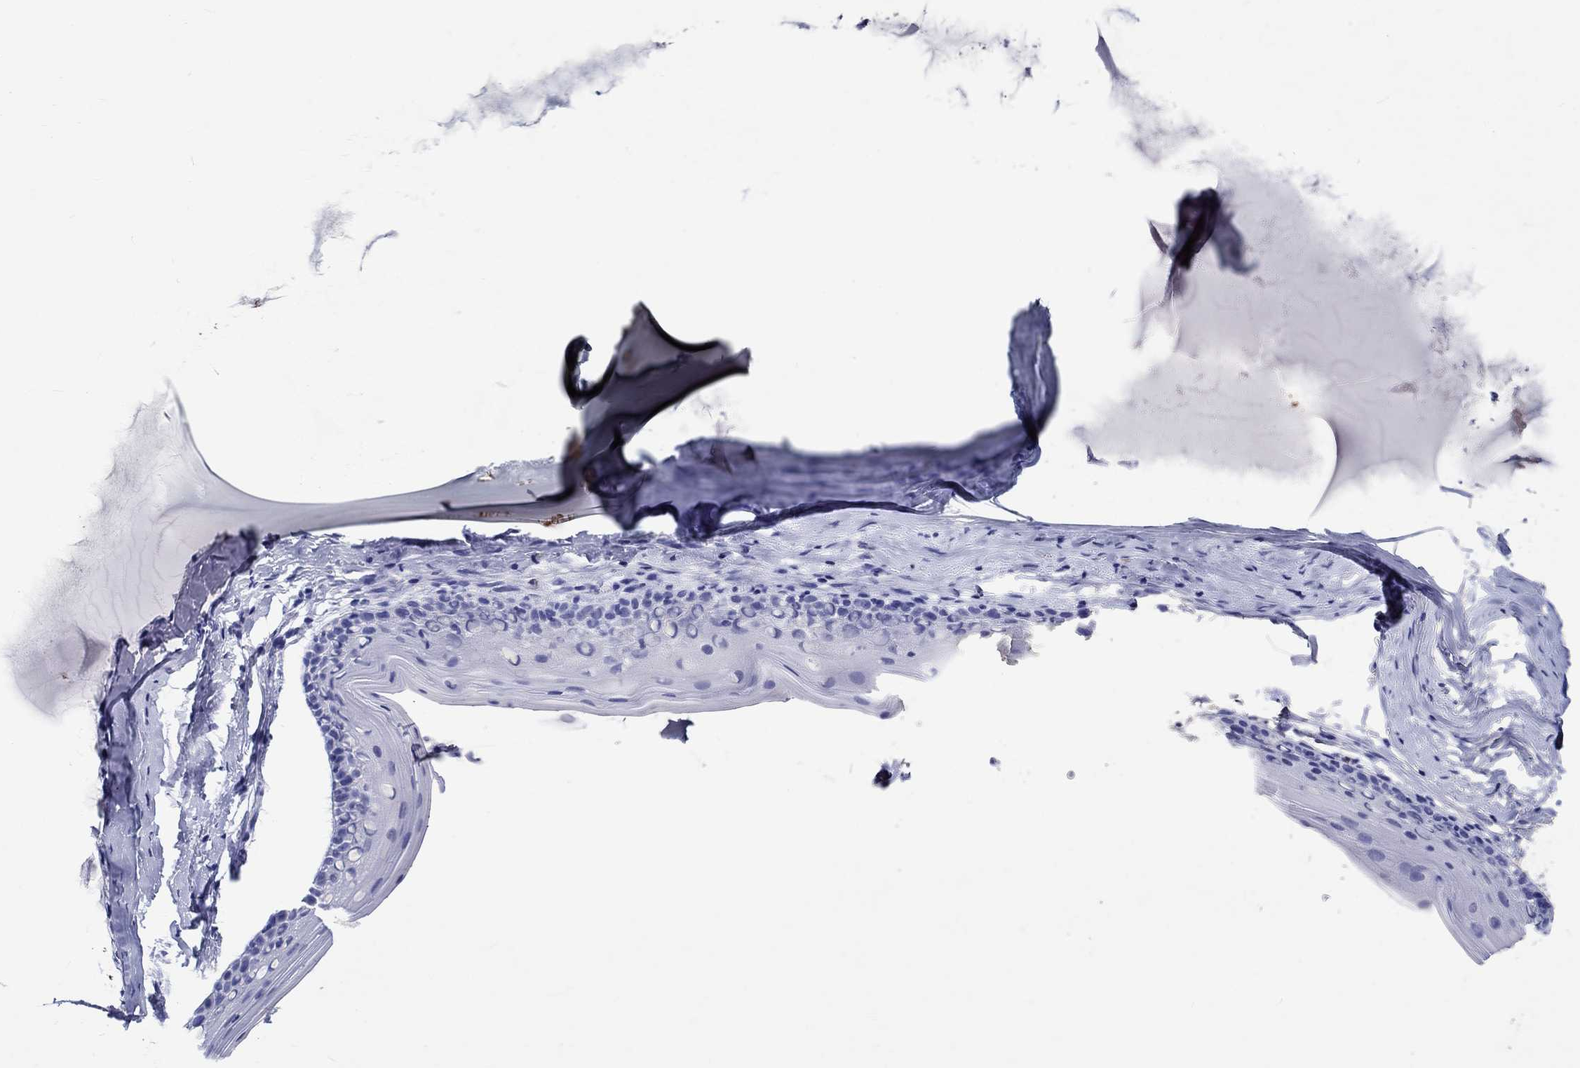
{"staining": {"intensity": "negative", "quantity": "none", "location": "none"}, "tissue": "cervix", "cell_type": "Glandular cells", "image_type": "normal", "snomed": [{"axis": "morphology", "description": "Normal tissue, NOS"}, {"axis": "topography", "description": "Cervix"}], "caption": "Cervix stained for a protein using IHC exhibits no positivity glandular cells.", "gene": "EPX", "patient": {"sex": "female", "age": 40}}